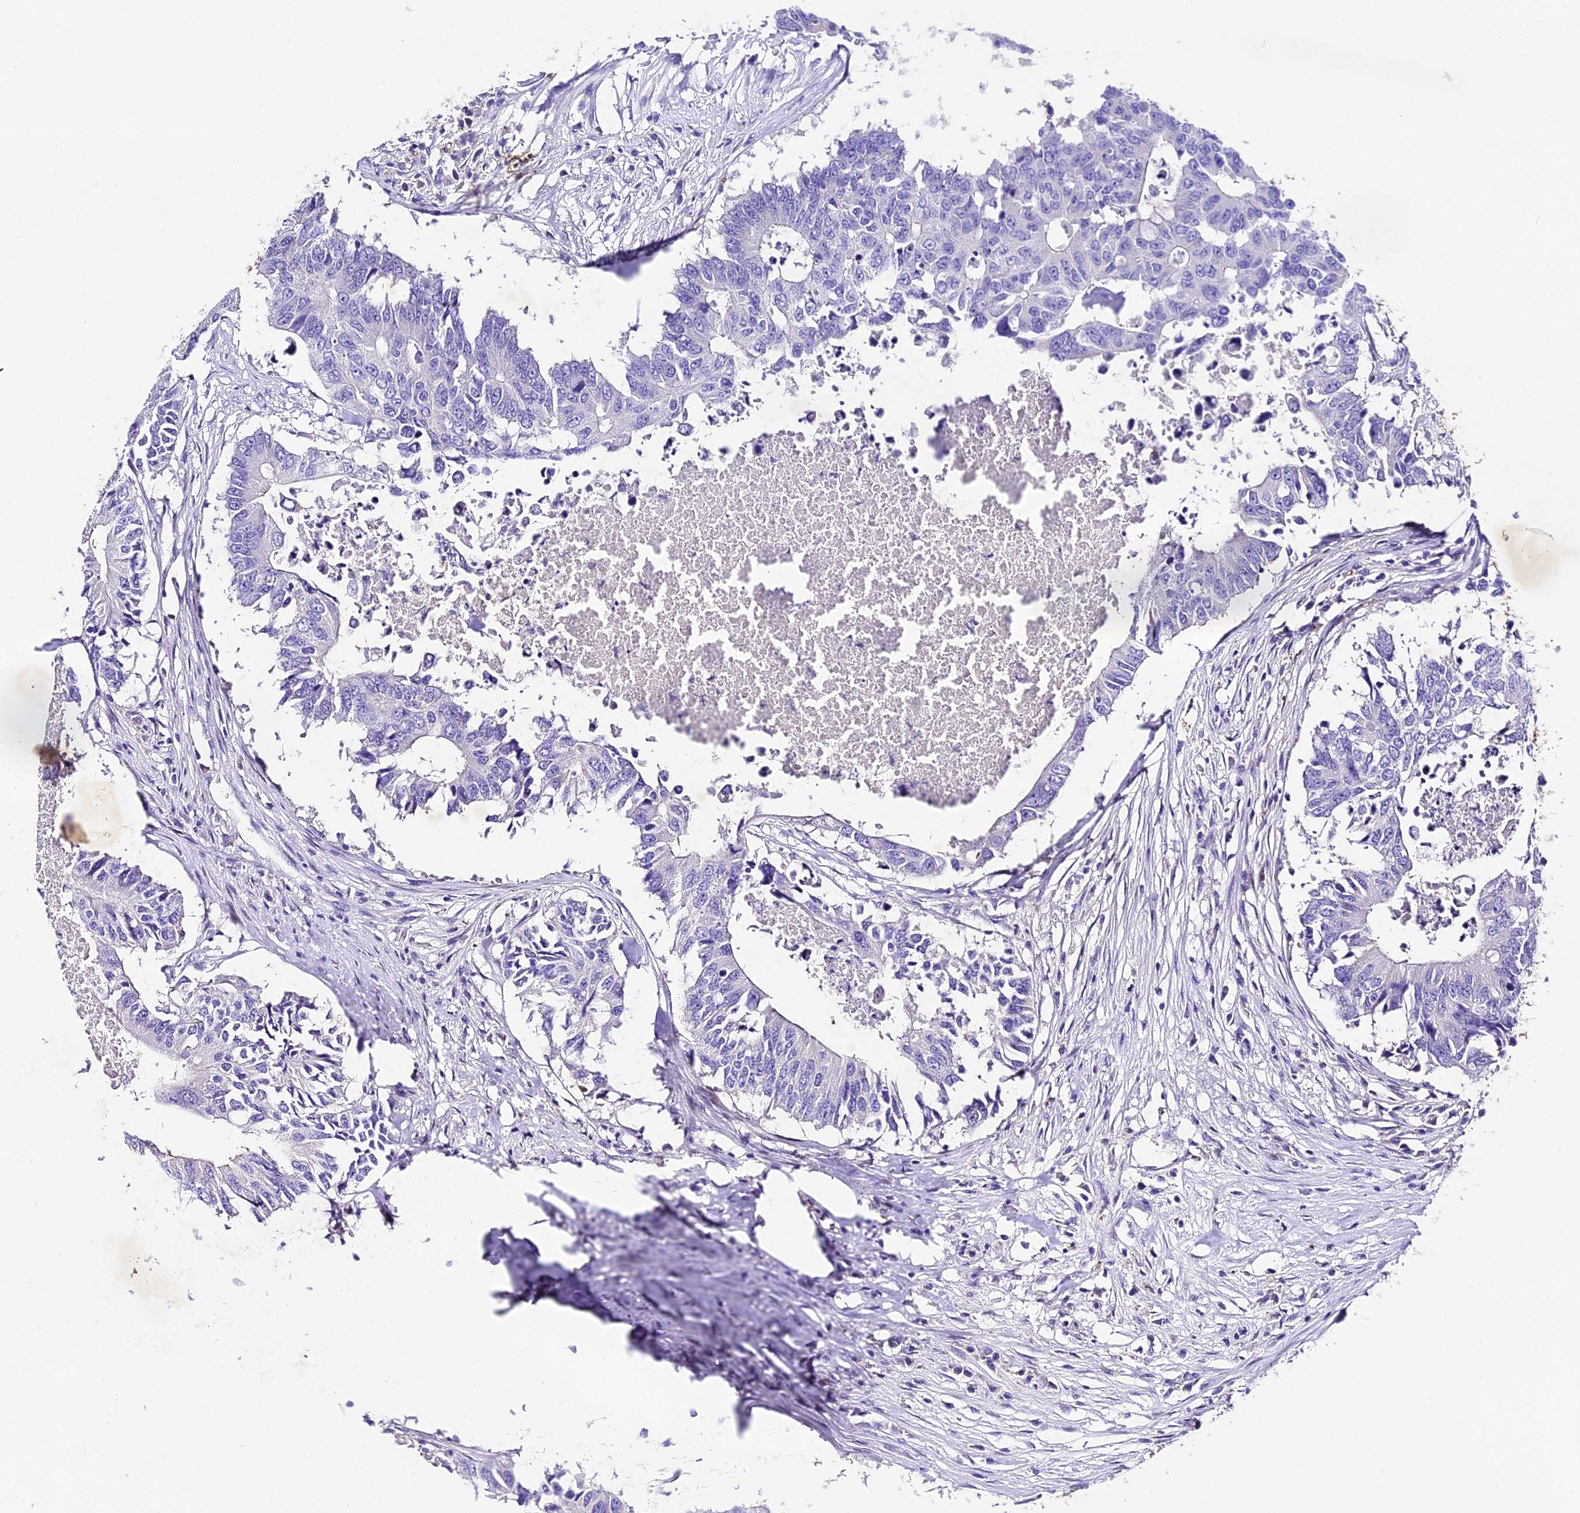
{"staining": {"intensity": "negative", "quantity": "none", "location": "none"}, "tissue": "colorectal cancer", "cell_type": "Tumor cells", "image_type": "cancer", "snomed": [{"axis": "morphology", "description": "Adenocarcinoma, NOS"}, {"axis": "topography", "description": "Colon"}], "caption": "The image demonstrates no significant staining in tumor cells of colorectal adenocarcinoma.", "gene": "IFT140", "patient": {"sex": "male", "age": 71}}